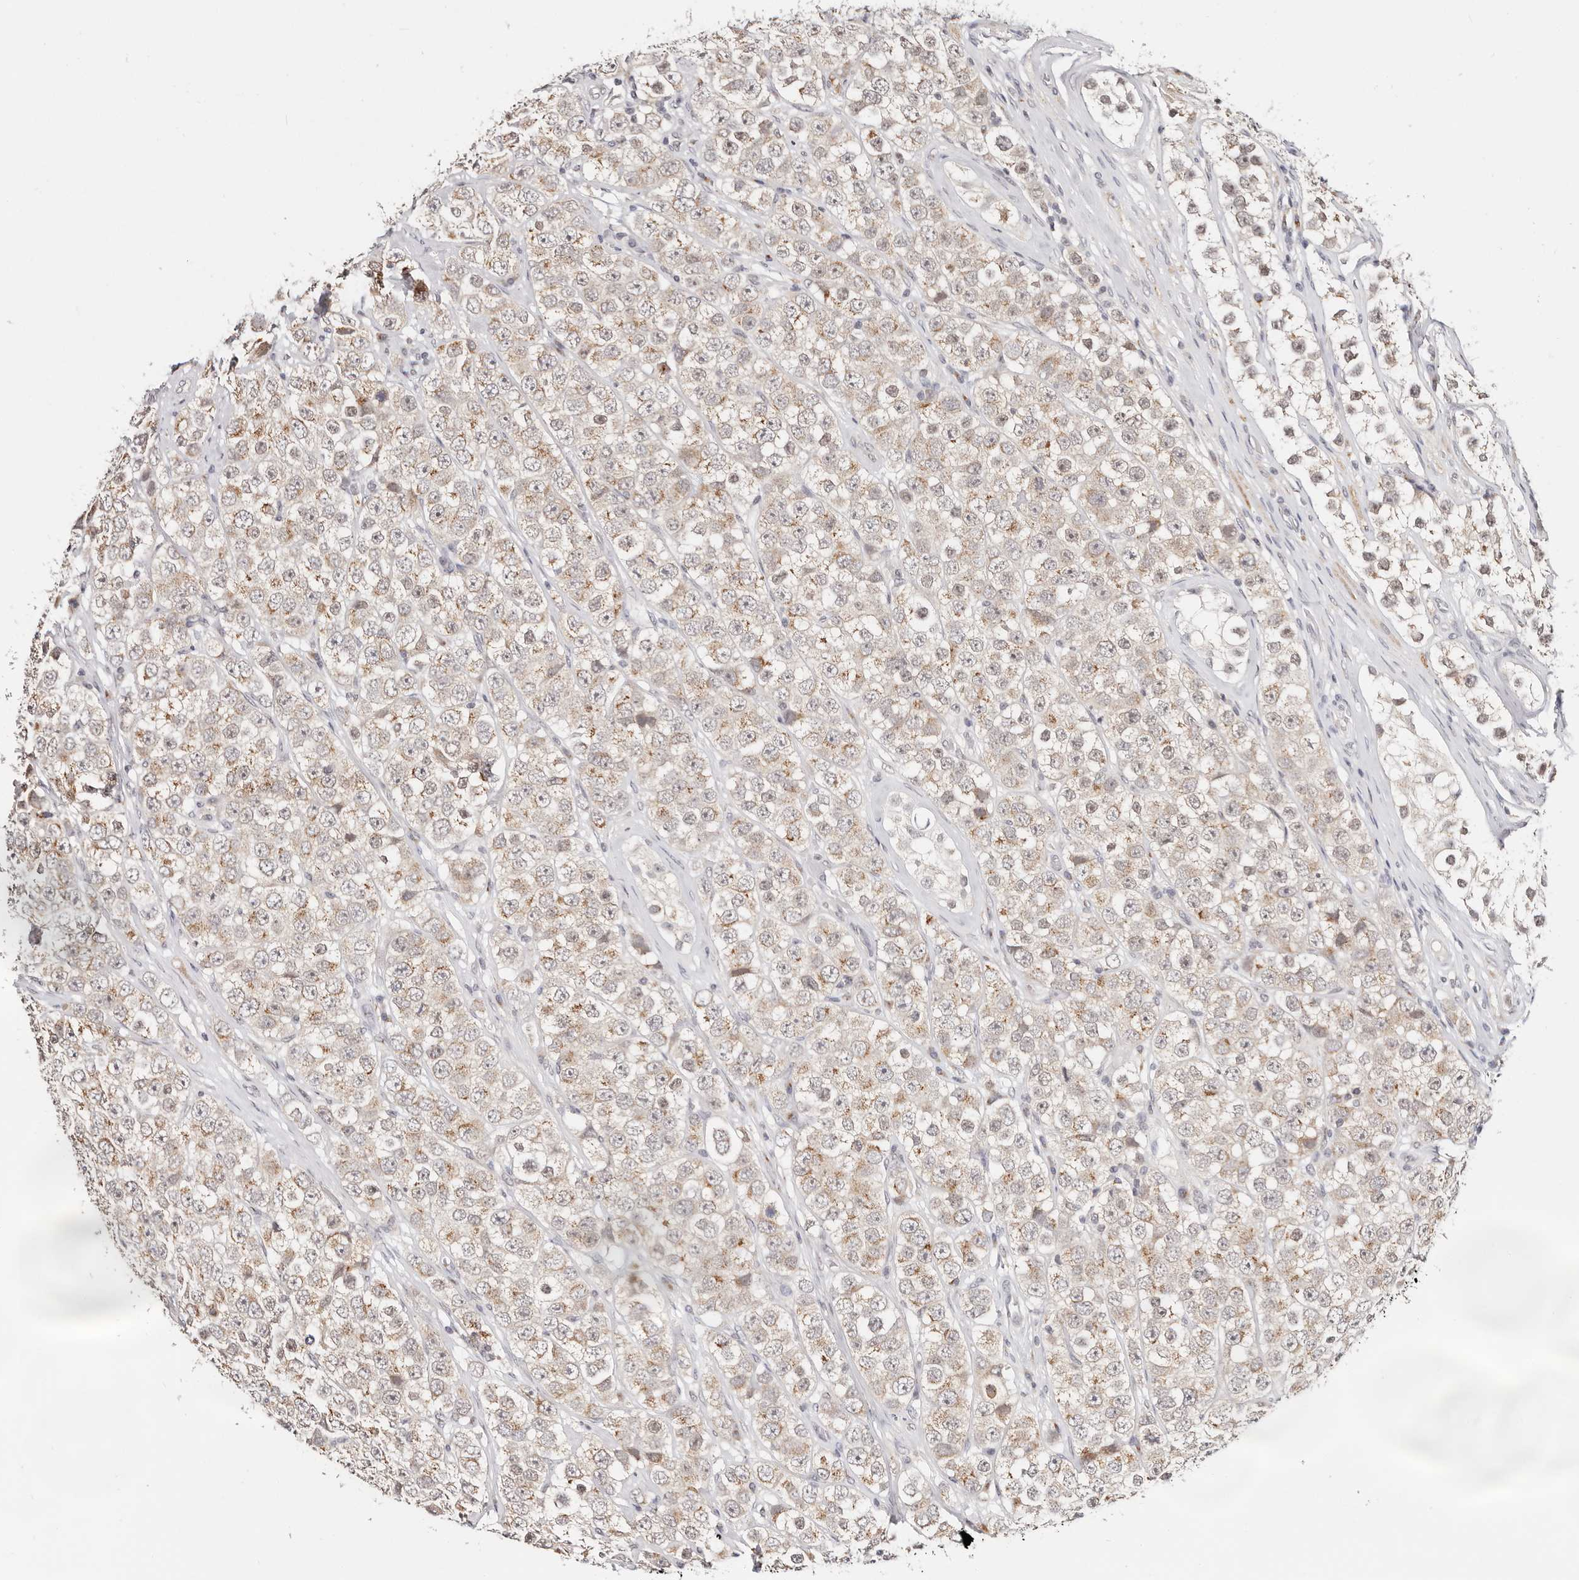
{"staining": {"intensity": "moderate", "quantity": ">75%", "location": "cytoplasmic/membranous"}, "tissue": "testis cancer", "cell_type": "Tumor cells", "image_type": "cancer", "snomed": [{"axis": "morphology", "description": "Seminoma, NOS"}, {"axis": "topography", "description": "Testis"}], "caption": "Seminoma (testis) stained with immunohistochemistry demonstrates moderate cytoplasmic/membranous expression in about >75% of tumor cells.", "gene": "VIPAS39", "patient": {"sex": "male", "age": 28}}